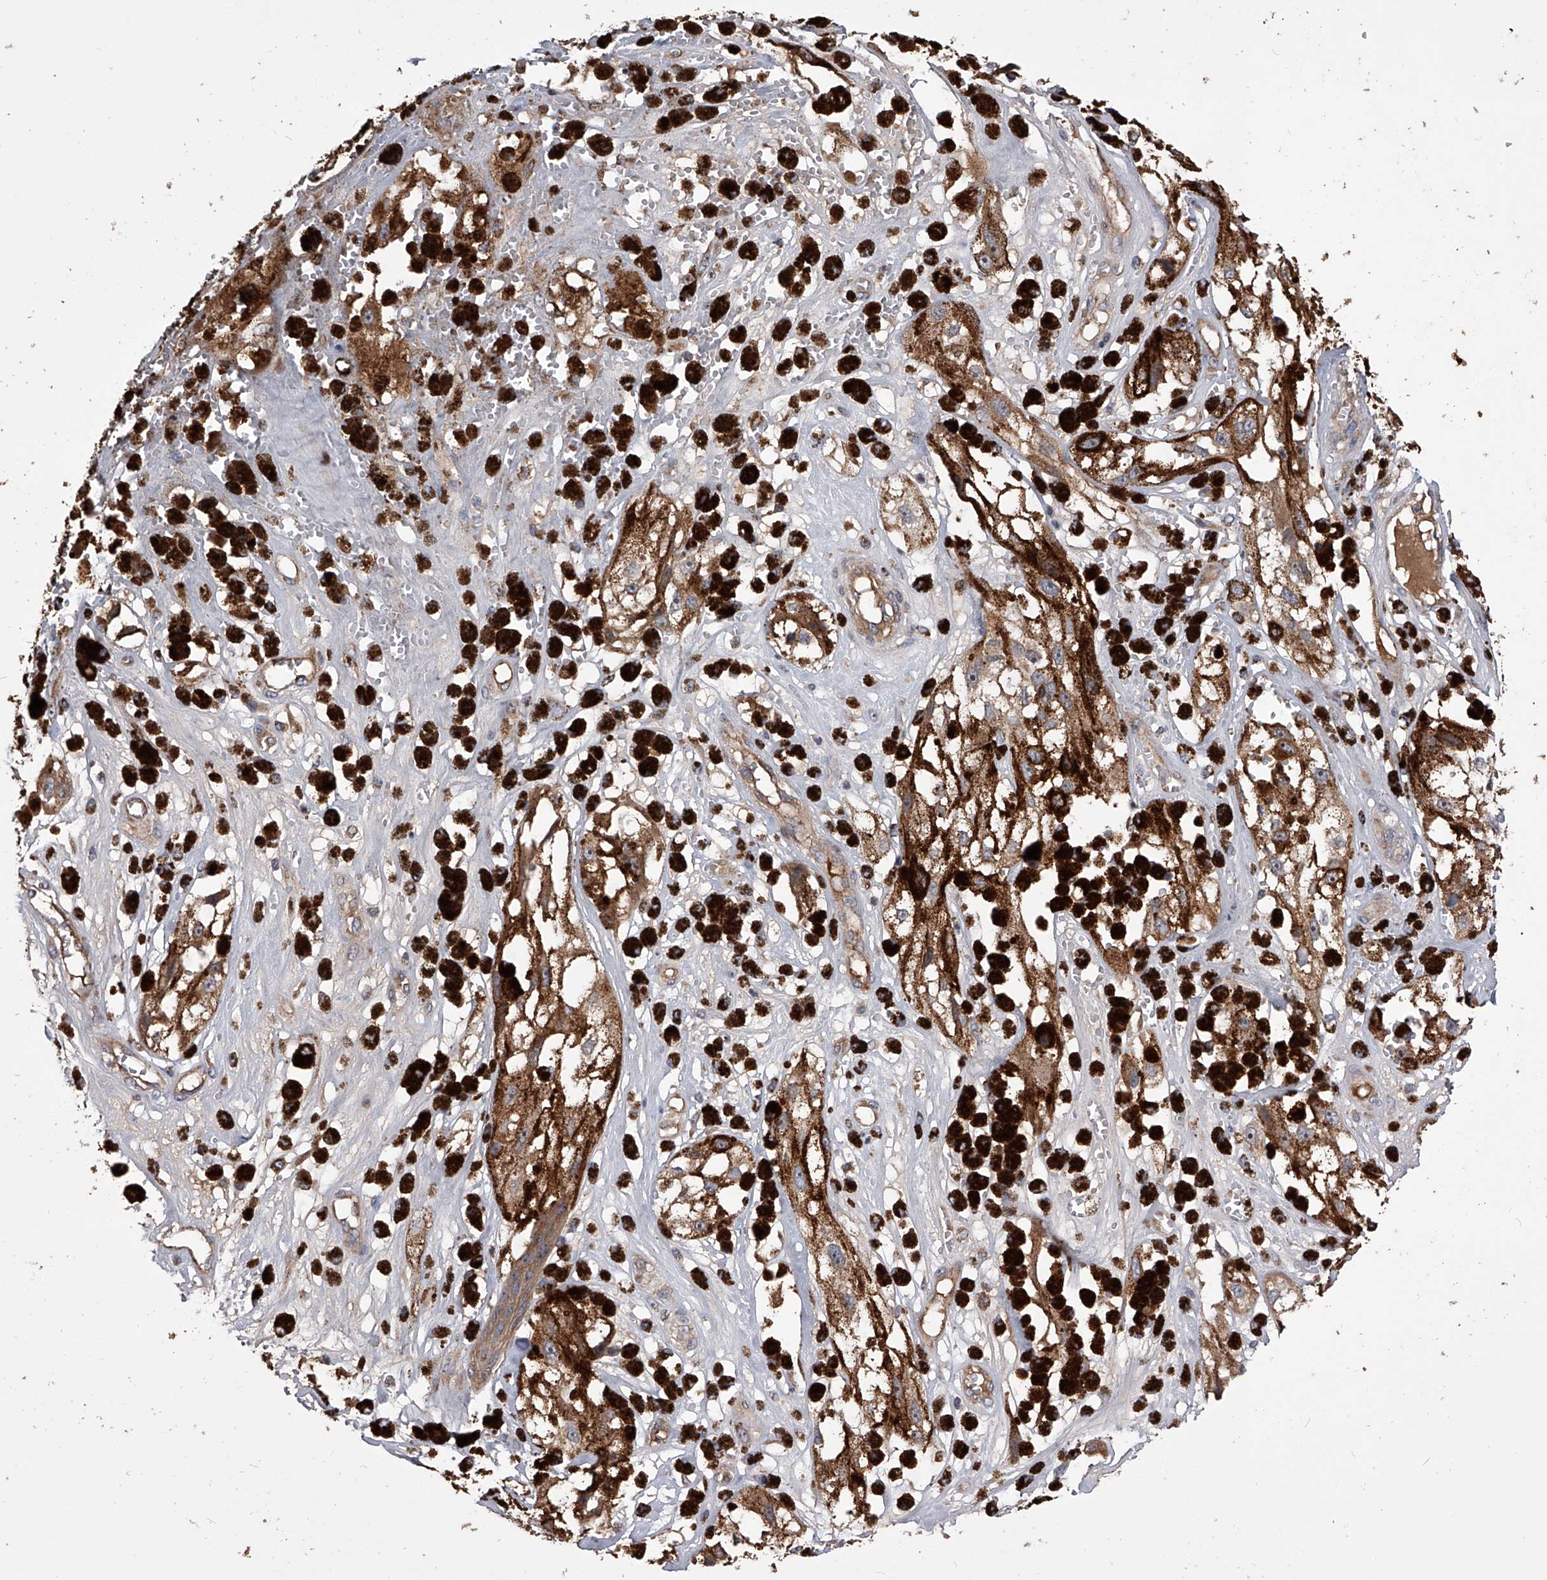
{"staining": {"intensity": "moderate", "quantity": ">75%", "location": "cytoplasmic/membranous"}, "tissue": "melanoma", "cell_type": "Tumor cells", "image_type": "cancer", "snomed": [{"axis": "morphology", "description": "Malignant melanoma, NOS"}, {"axis": "topography", "description": "Skin"}], "caption": "A brown stain highlights moderate cytoplasmic/membranous expression of a protein in human malignant melanoma tumor cells.", "gene": "CUL7", "patient": {"sex": "male", "age": 88}}